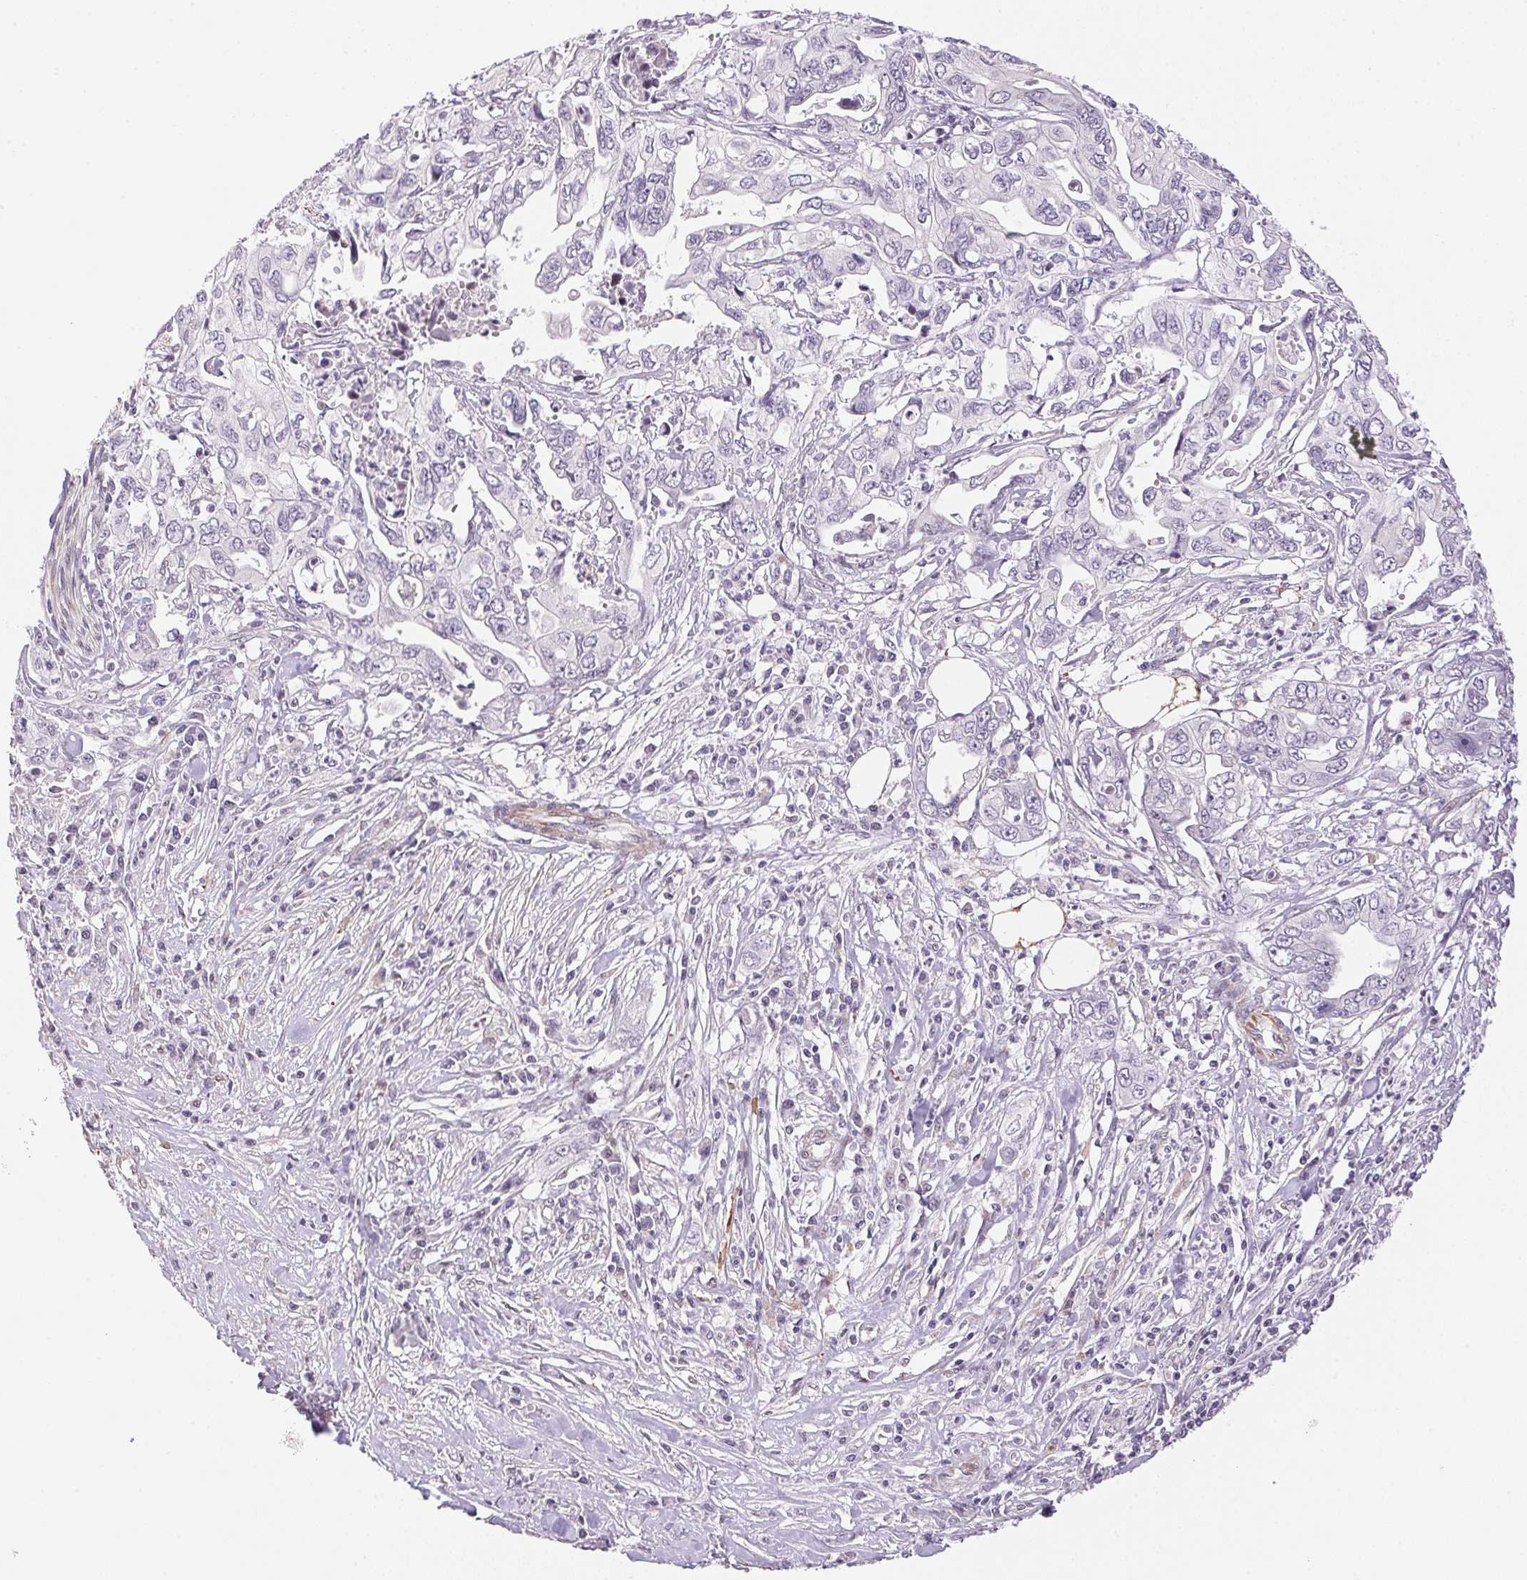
{"staining": {"intensity": "negative", "quantity": "none", "location": "none"}, "tissue": "pancreatic cancer", "cell_type": "Tumor cells", "image_type": "cancer", "snomed": [{"axis": "morphology", "description": "Adenocarcinoma, NOS"}, {"axis": "topography", "description": "Pancreas"}], "caption": "Photomicrograph shows no protein staining in tumor cells of pancreatic adenocarcinoma tissue. The staining is performed using DAB brown chromogen with nuclei counter-stained in using hematoxylin.", "gene": "GYG2", "patient": {"sex": "male", "age": 68}}